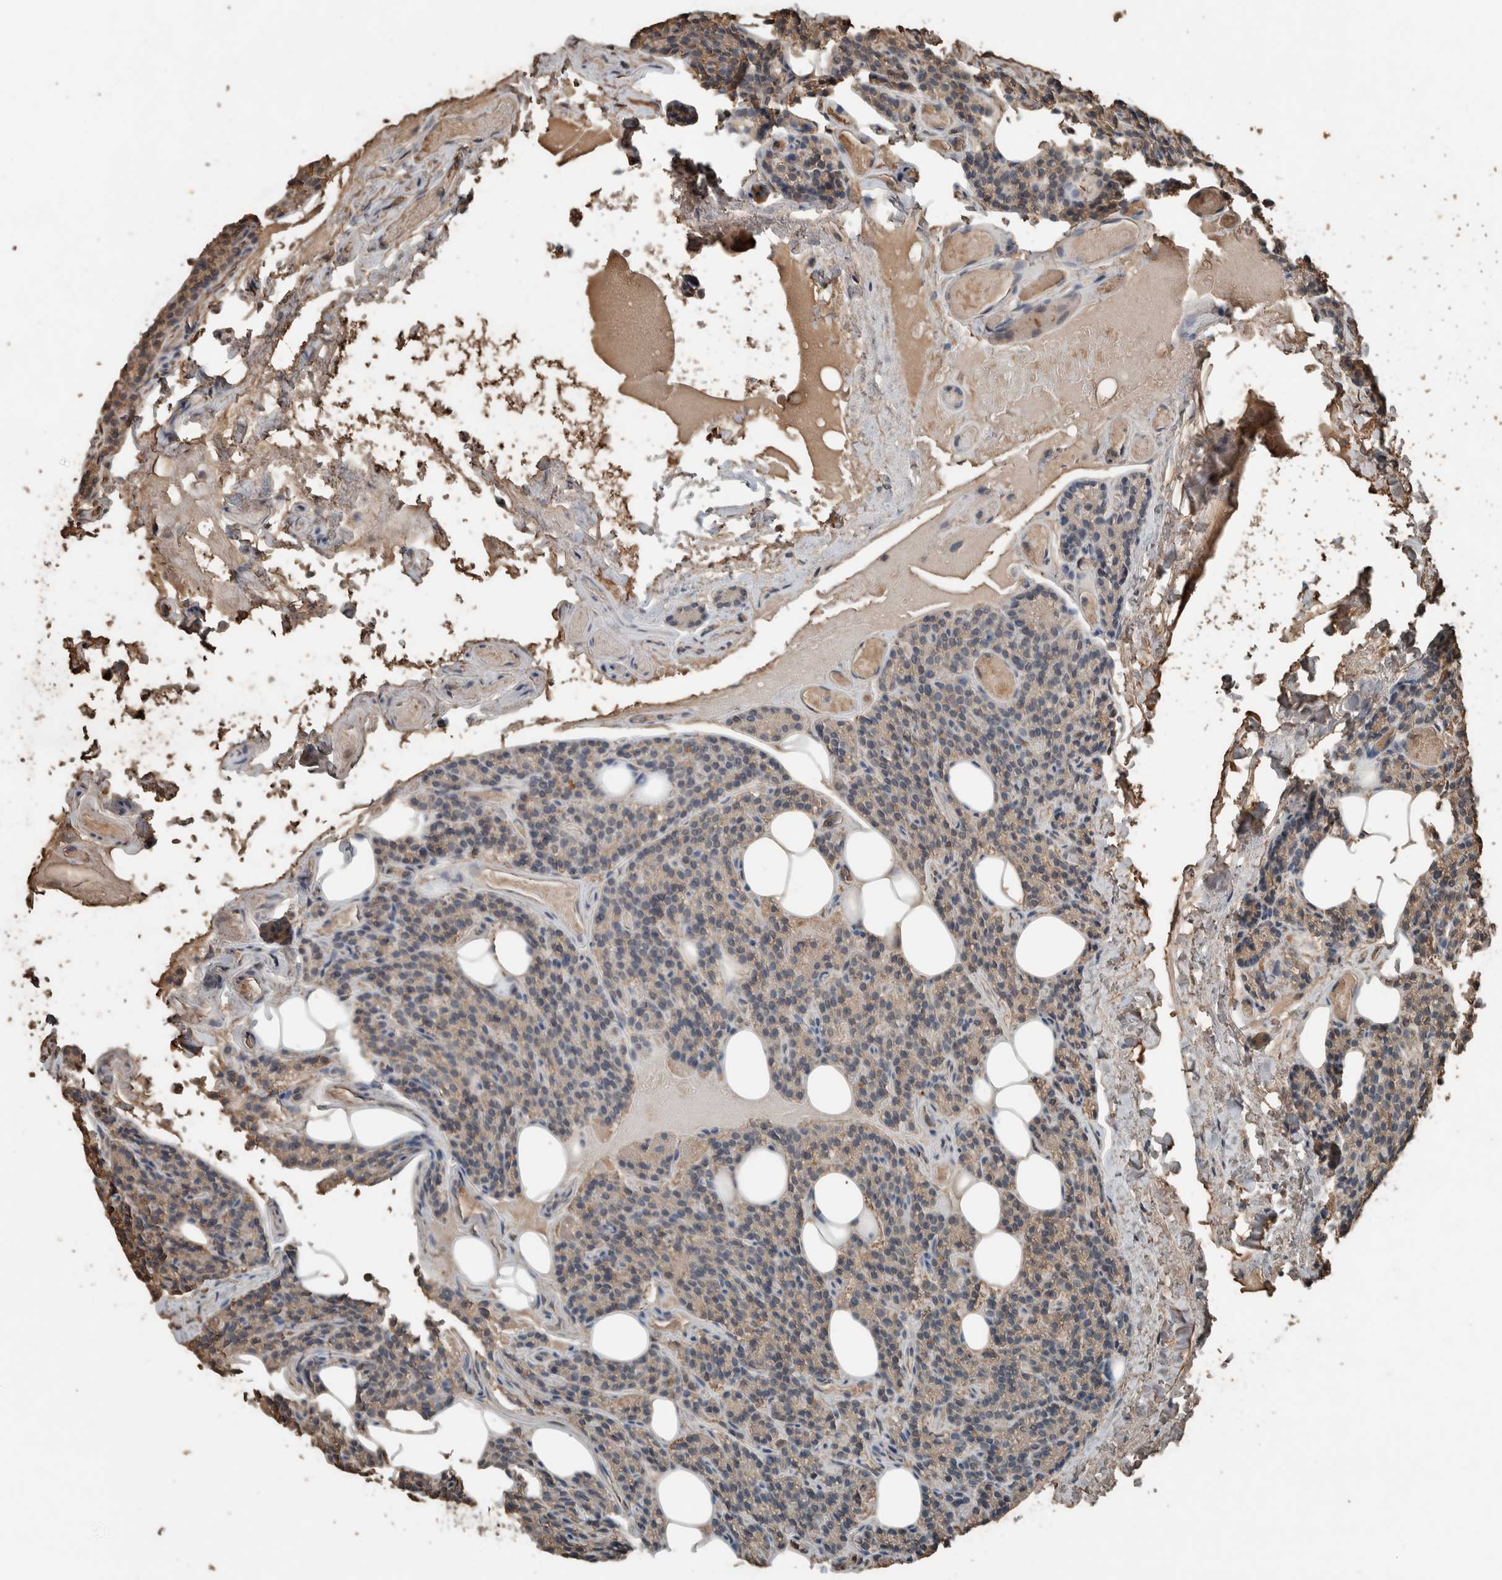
{"staining": {"intensity": "weak", "quantity": "25%-75%", "location": "cytoplasmic/membranous"}, "tissue": "parathyroid gland", "cell_type": "Glandular cells", "image_type": "normal", "snomed": [{"axis": "morphology", "description": "Normal tissue, NOS"}, {"axis": "topography", "description": "Parathyroid gland"}], "caption": "Glandular cells exhibit weak cytoplasmic/membranous expression in about 25%-75% of cells in benign parathyroid gland.", "gene": "USP34", "patient": {"sex": "female", "age": 85}}